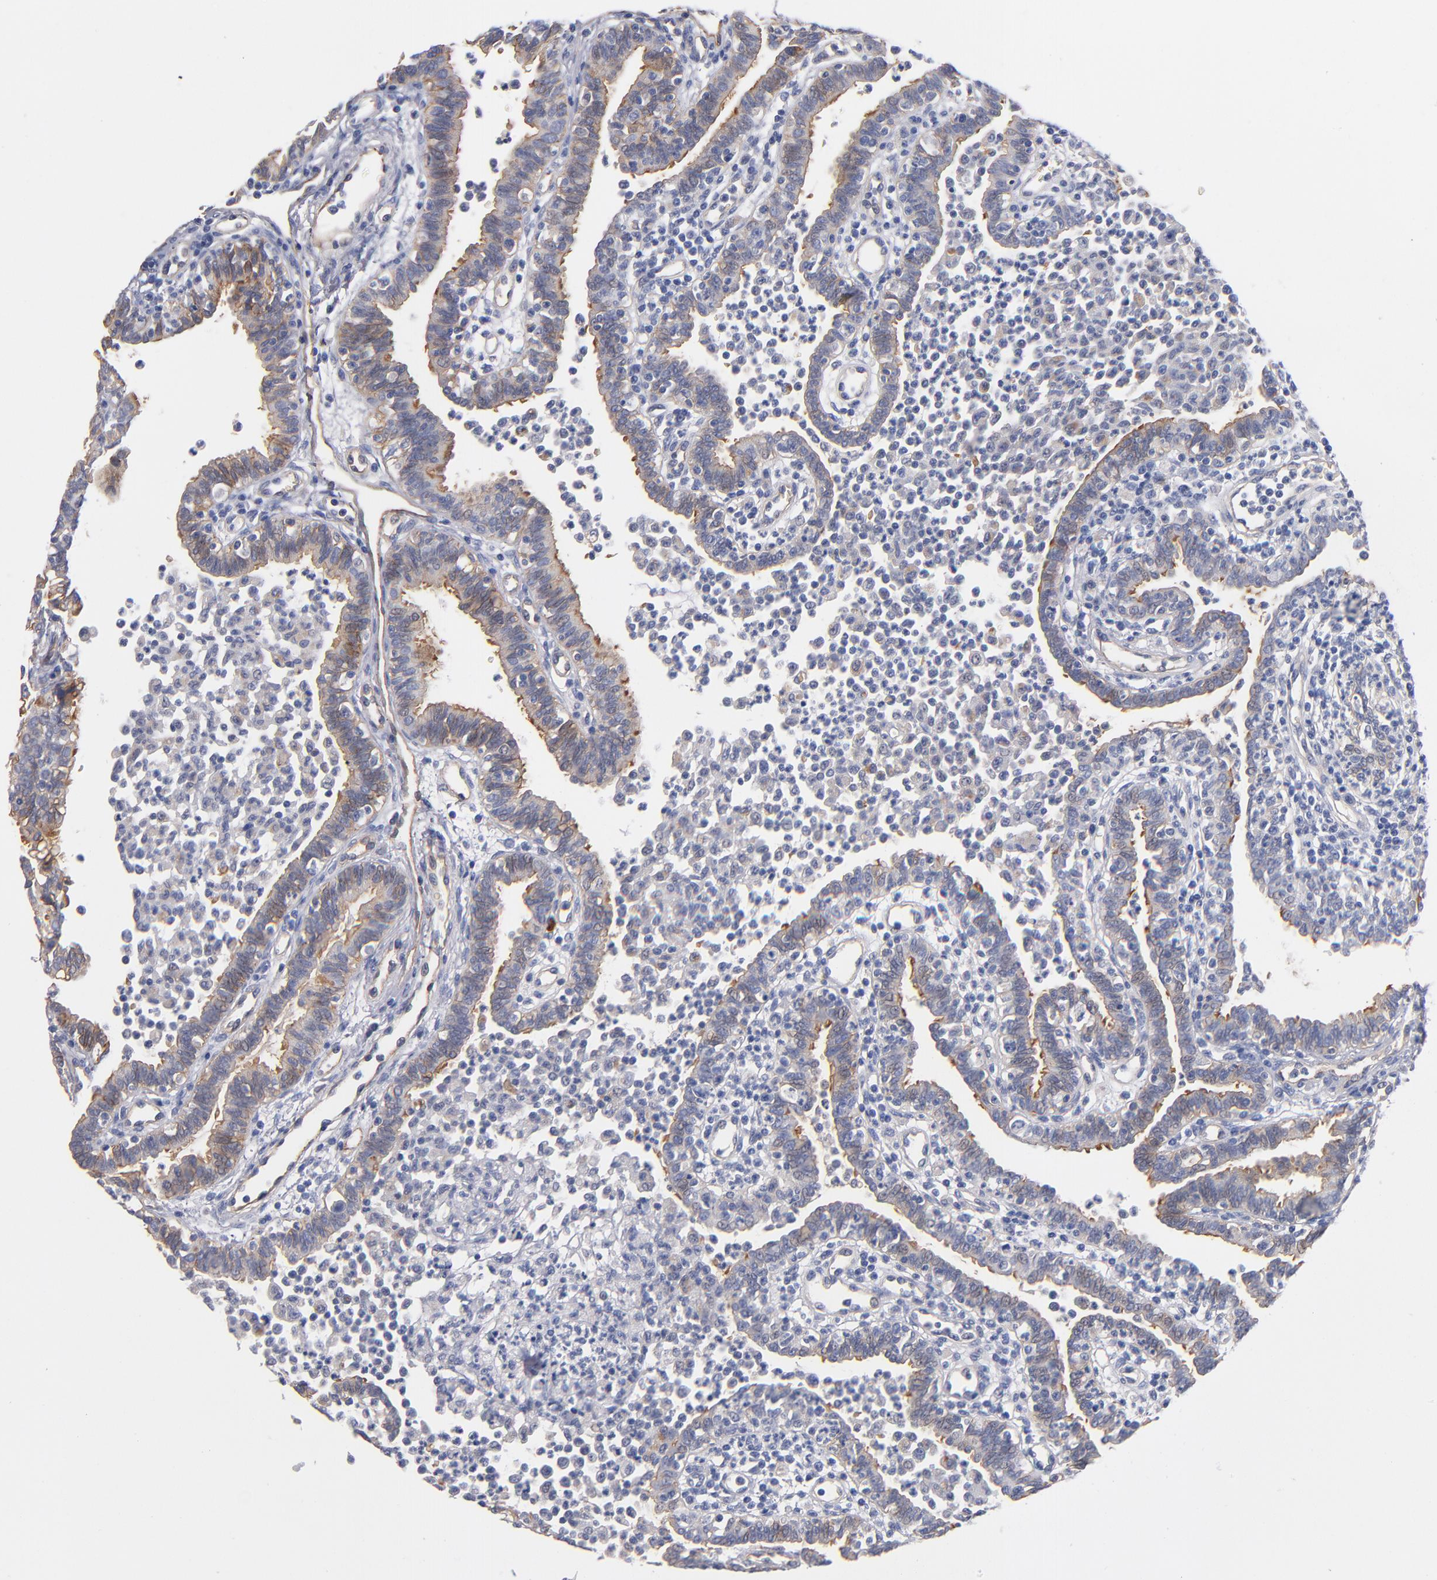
{"staining": {"intensity": "weak", "quantity": "25%-75%", "location": "cytoplasmic/membranous"}, "tissue": "fallopian tube", "cell_type": "Glandular cells", "image_type": "normal", "snomed": [{"axis": "morphology", "description": "Normal tissue, NOS"}, {"axis": "topography", "description": "Fallopian tube"}], "caption": "The immunohistochemical stain labels weak cytoplasmic/membranous expression in glandular cells of unremarkable fallopian tube.", "gene": "PLSCR4", "patient": {"sex": "female", "age": 36}}